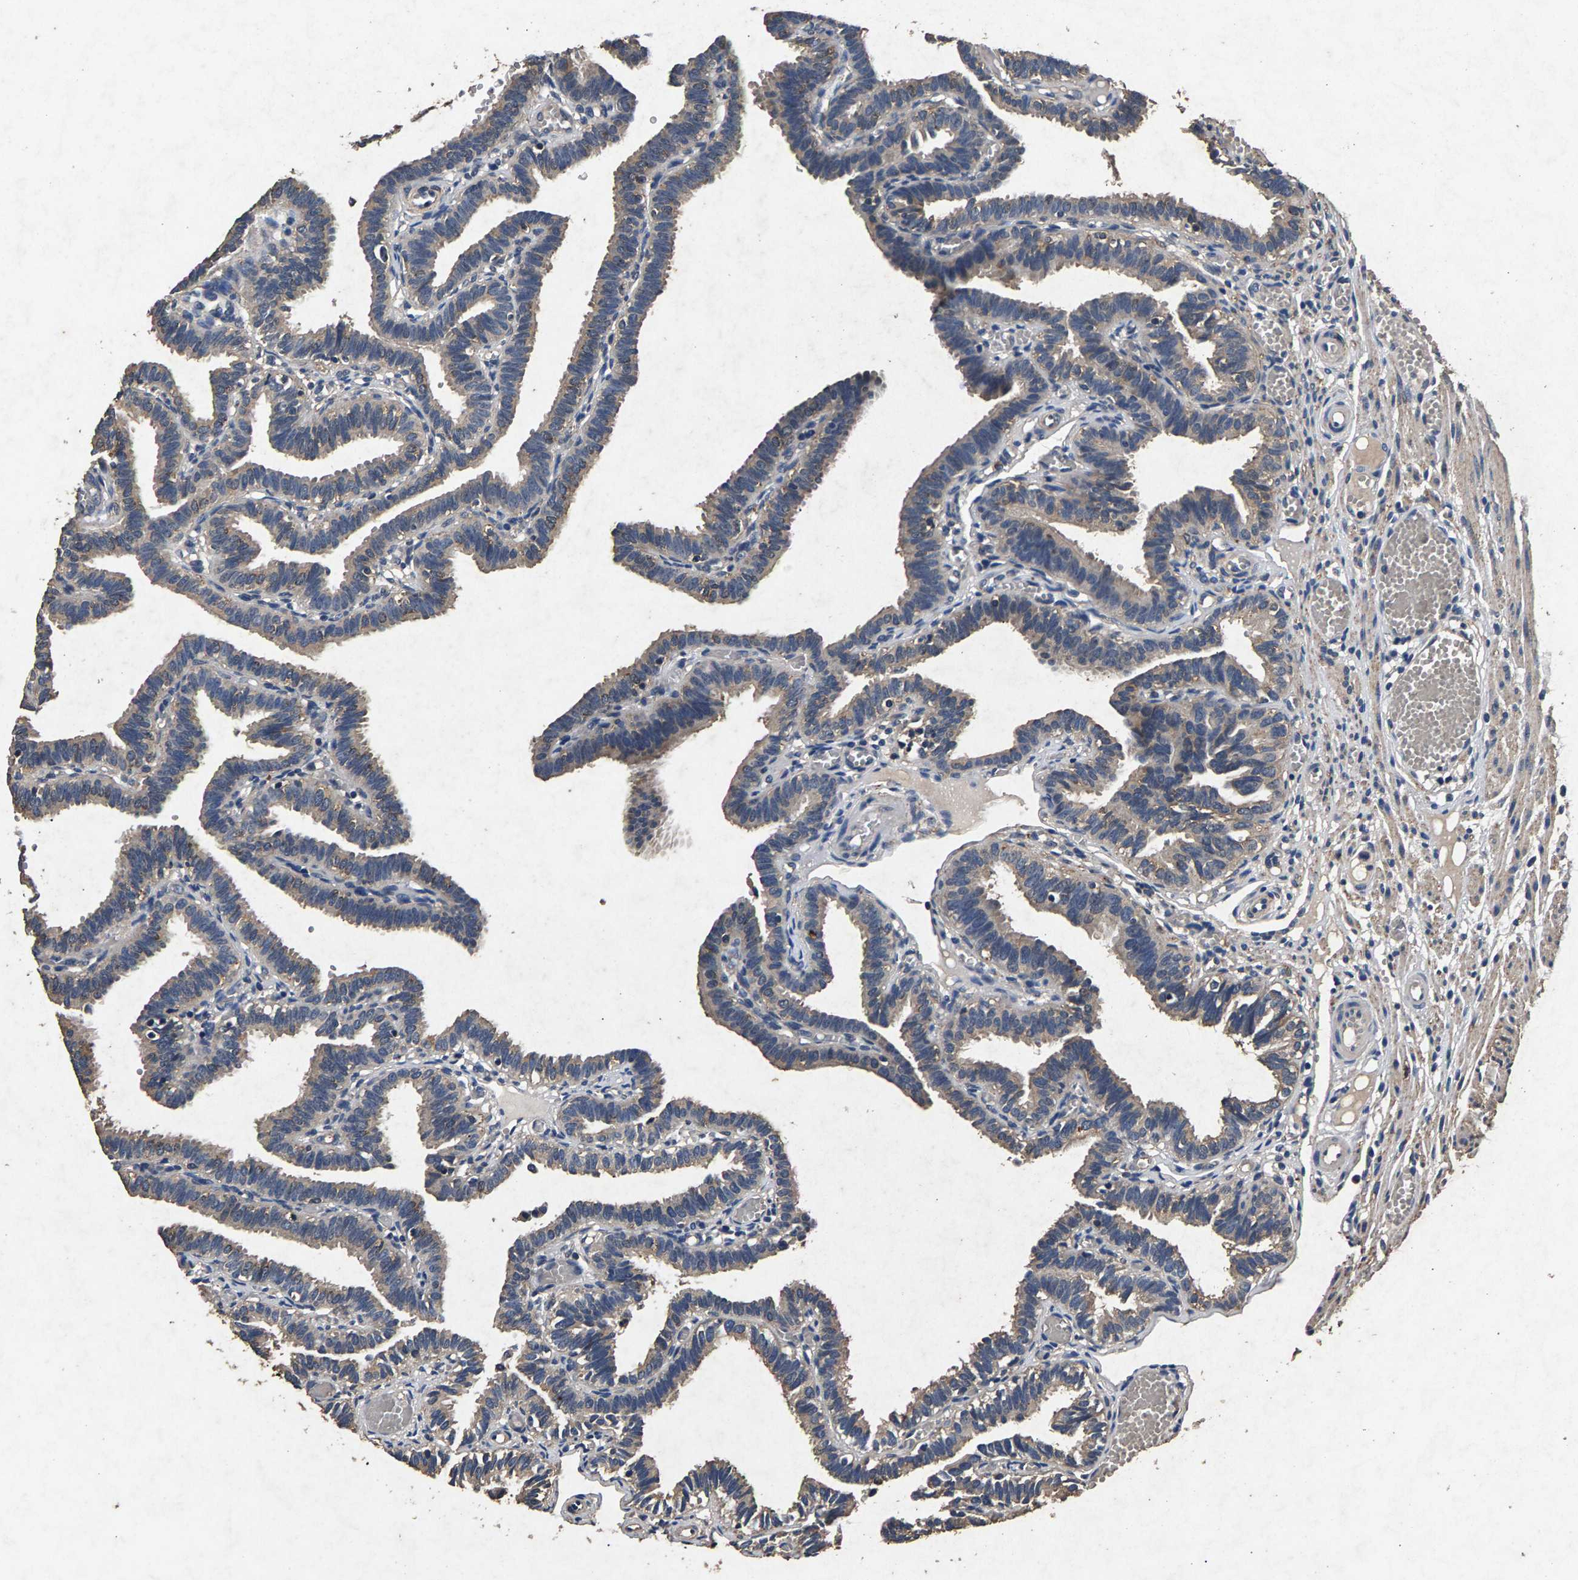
{"staining": {"intensity": "weak", "quantity": ">75%", "location": "cytoplasmic/membranous"}, "tissue": "fallopian tube", "cell_type": "Glandular cells", "image_type": "normal", "snomed": [{"axis": "morphology", "description": "Normal tissue, NOS"}, {"axis": "topography", "description": "Fallopian tube"}], "caption": "Immunohistochemical staining of normal fallopian tube exhibits low levels of weak cytoplasmic/membranous expression in approximately >75% of glandular cells. Using DAB (3,3'-diaminobenzidine) (brown) and hematoxylin (blue) stains, captured at high magnification using brightfield microscopy.", "gene": "PPP1CC", "patient": {"sex": "female", "age": 29}}